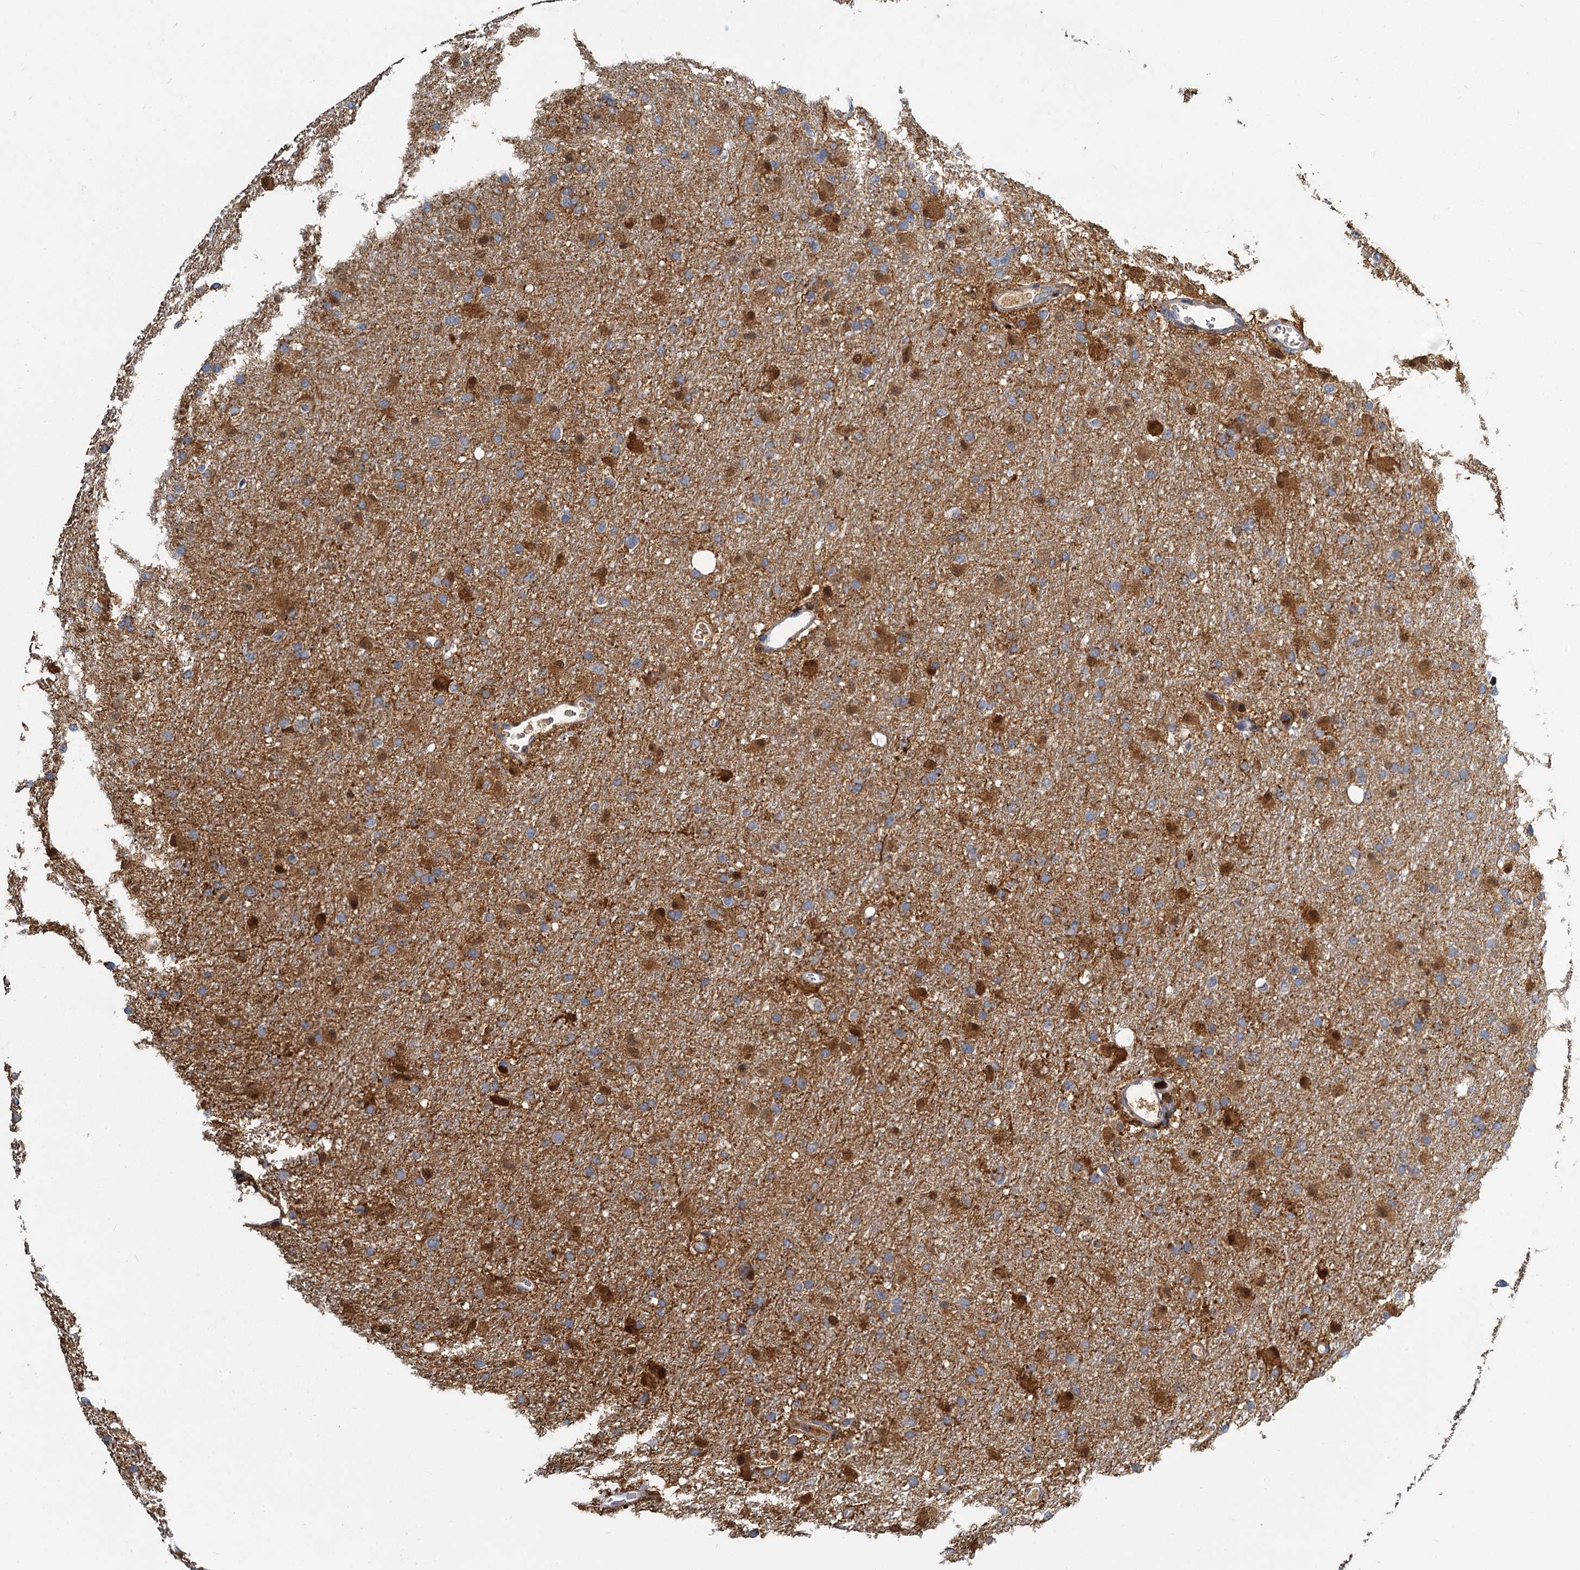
{"staining": {"intensity": "moderate", "quantity": "25%-75%", "location": "cytoplasmic/membranous,nuclear"}, "tissue": "glioma", "cell_type": "Tumor cells", "image_type": "cancer", "snomed": [{"axis": "morphology", "description": "Glioma, malignant, High grade"}, {"axis": "topography", "description": "Cerebral cortex"}], "caption": "Protein staining of glioma tissue shows moderate cytoplasmic/membranous and nuclear staining in about 25%-75% of tumor cells.", "gene": "S100A6", "patient": {"sex": "female", "age": 36}}